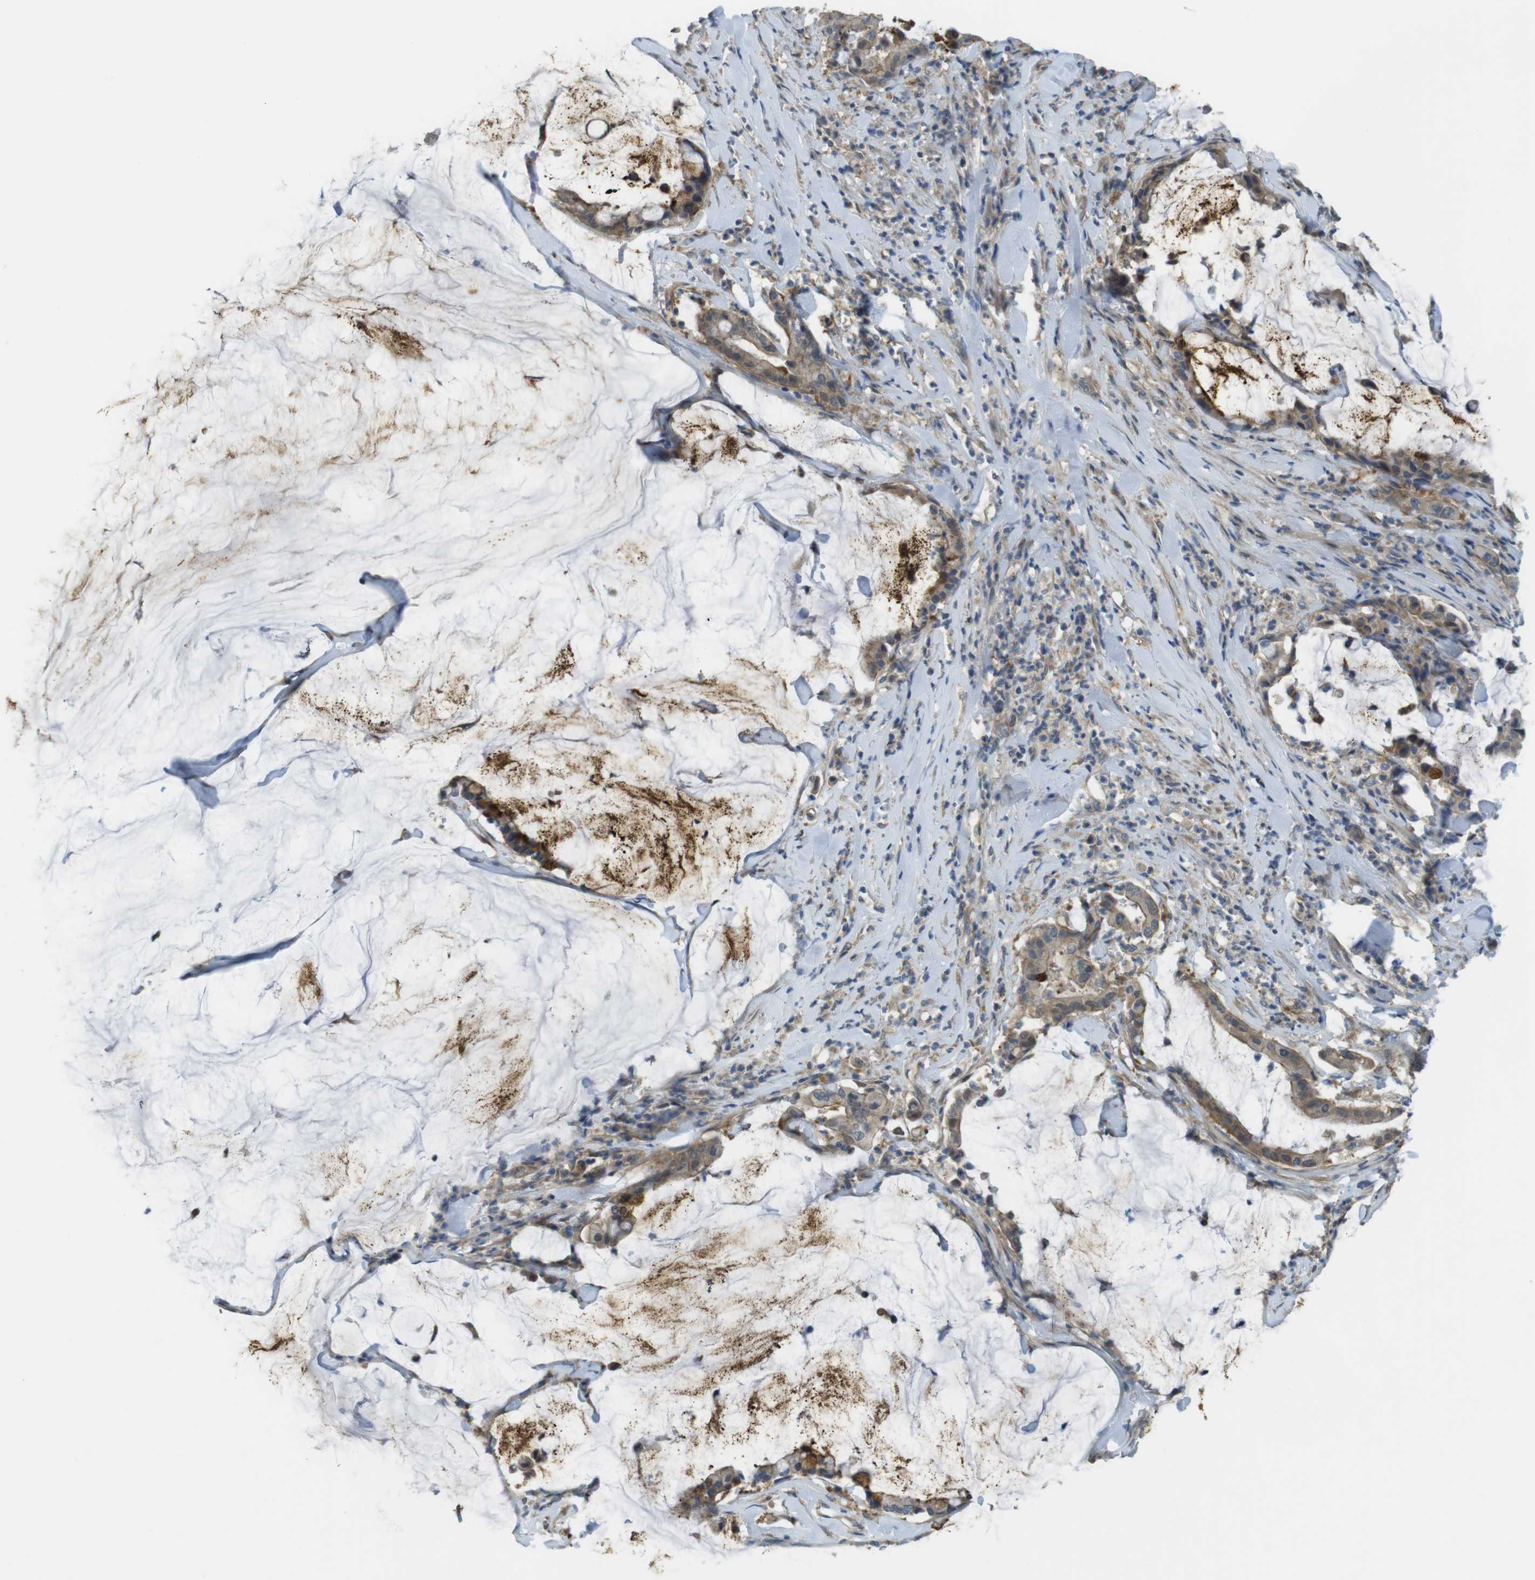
{"staining": {"intensity": "weak", "quantity": ">75%", "location": "cytoplasmic/membranous"}, "tissue": "pancreatic cancer", "cell_type": "Tumor cells", "image_type": "cancer", "snomed": [{"axis": "morphology", "description": "Adenocarcinoma, NOS"}, {"axis": "topography", "description": "Pancreas"}], "caption": "Immunohistochemistry (IHC) staining of pancreatic adenocarcinoma, which demonstrates low levels of weak cytoplasmic/membranous positivity in approximately >75% of tumor cells indicating weak cytoplasmic/membranous protein expression. The staining was performed using DAB (brown) for protein detection and nuclei were counterstained in hematoxylin (blue).", "gene": "ABHD15", "patient": {"sex": "male", "age": 41}}